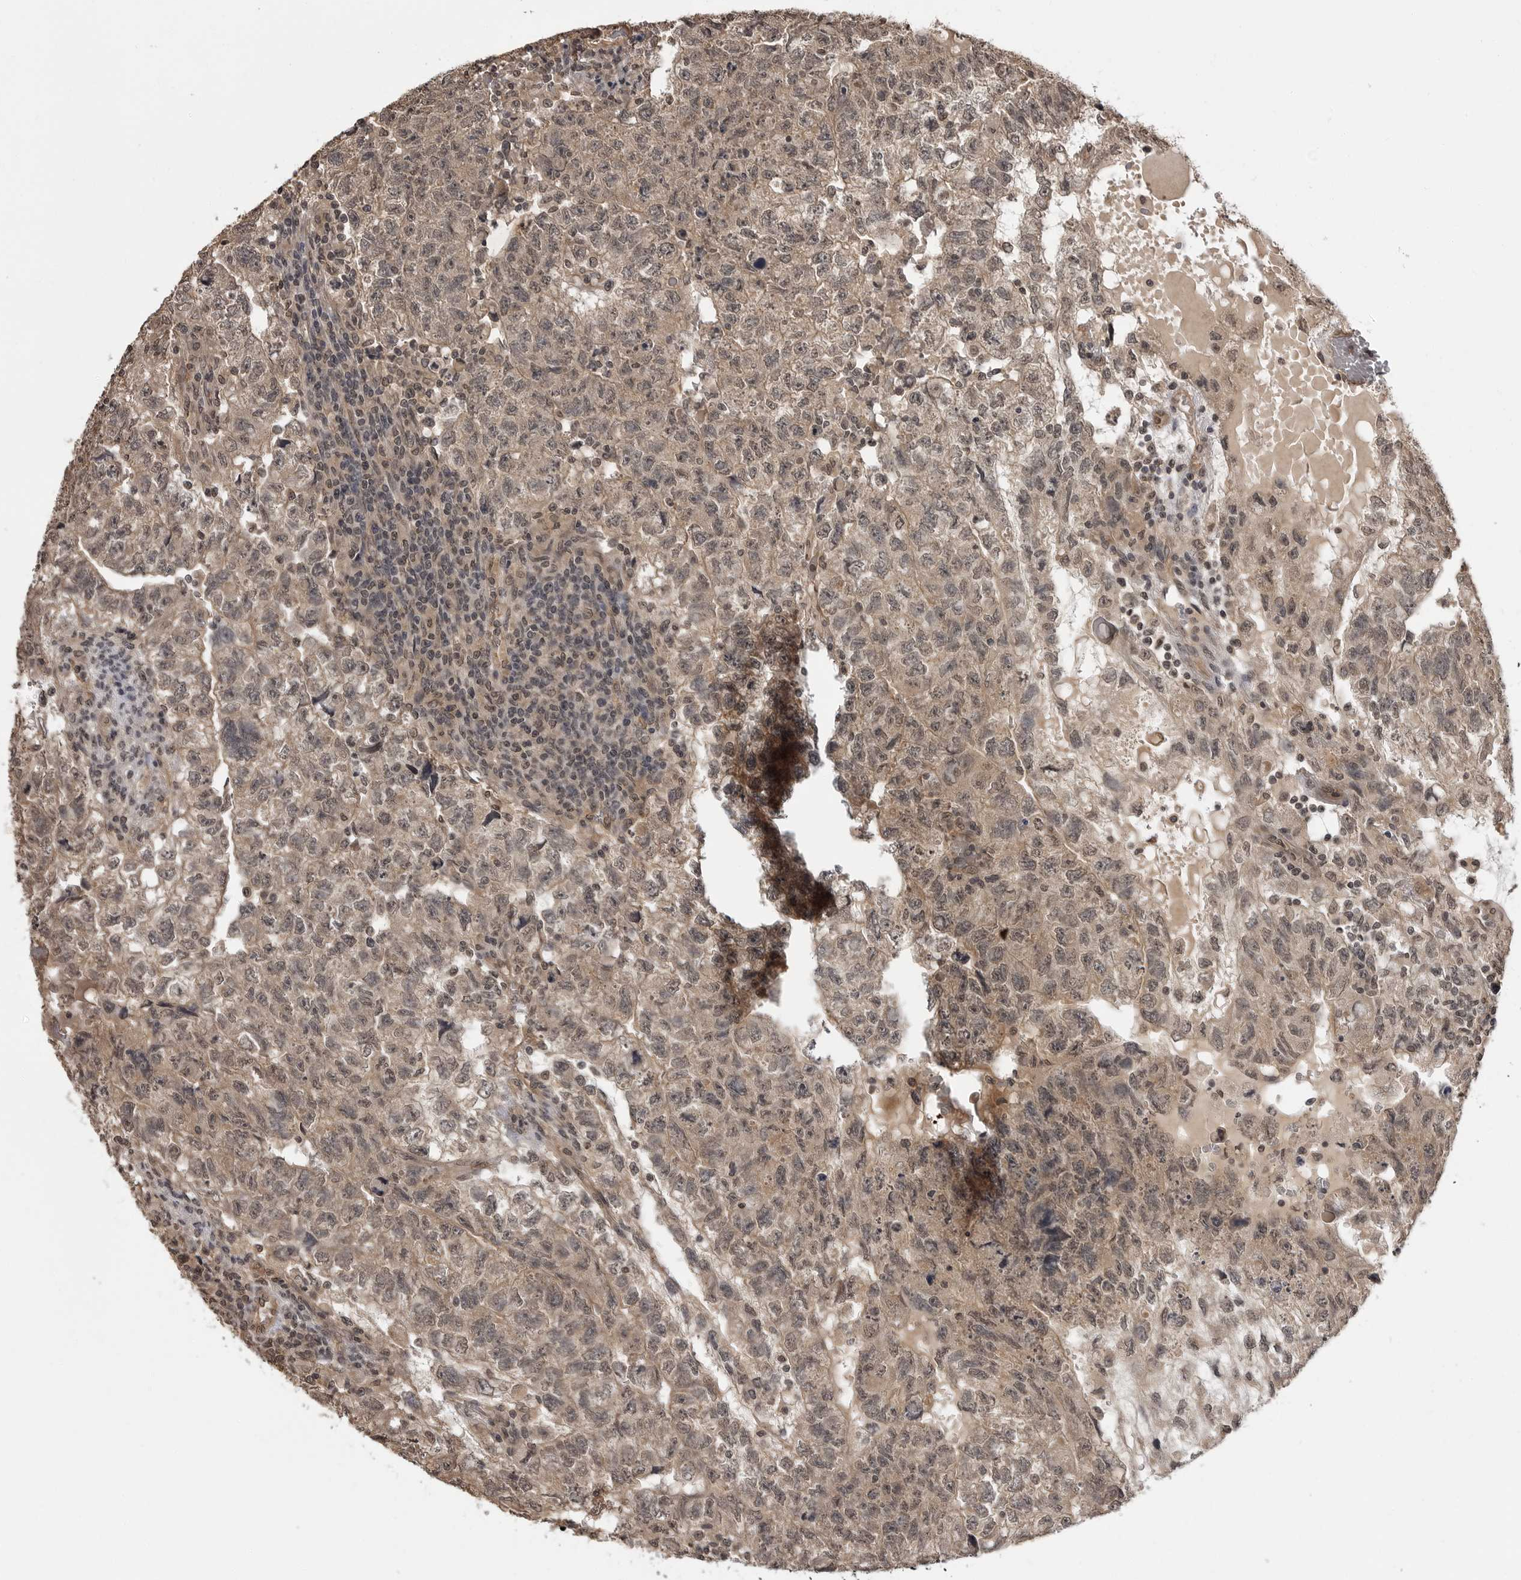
{"staining": {"intensity": "weak", "quantity": ">75%", "location": "cytoplasmic/membranous,nuclear"}, "tissue": "testis cancer", "cell_type": "Tumor cells", "image_type": "cancer", "snomed": [{"axis": "morphology", "description": "Carcinoma, Embryonal, NOS"}, {"axis": "topography", "description": "Testis"}], "caption": "Testis cancer stained for a protein shows weak cytoplasmic/membranous and nuclear positivity in tumor cells. (DAB (3,3'-diaminobenzidine) IHC with brightfield microscopy, high magnification).", "gene": "IL24", "patient": {"sex": "male", "age": 36}}